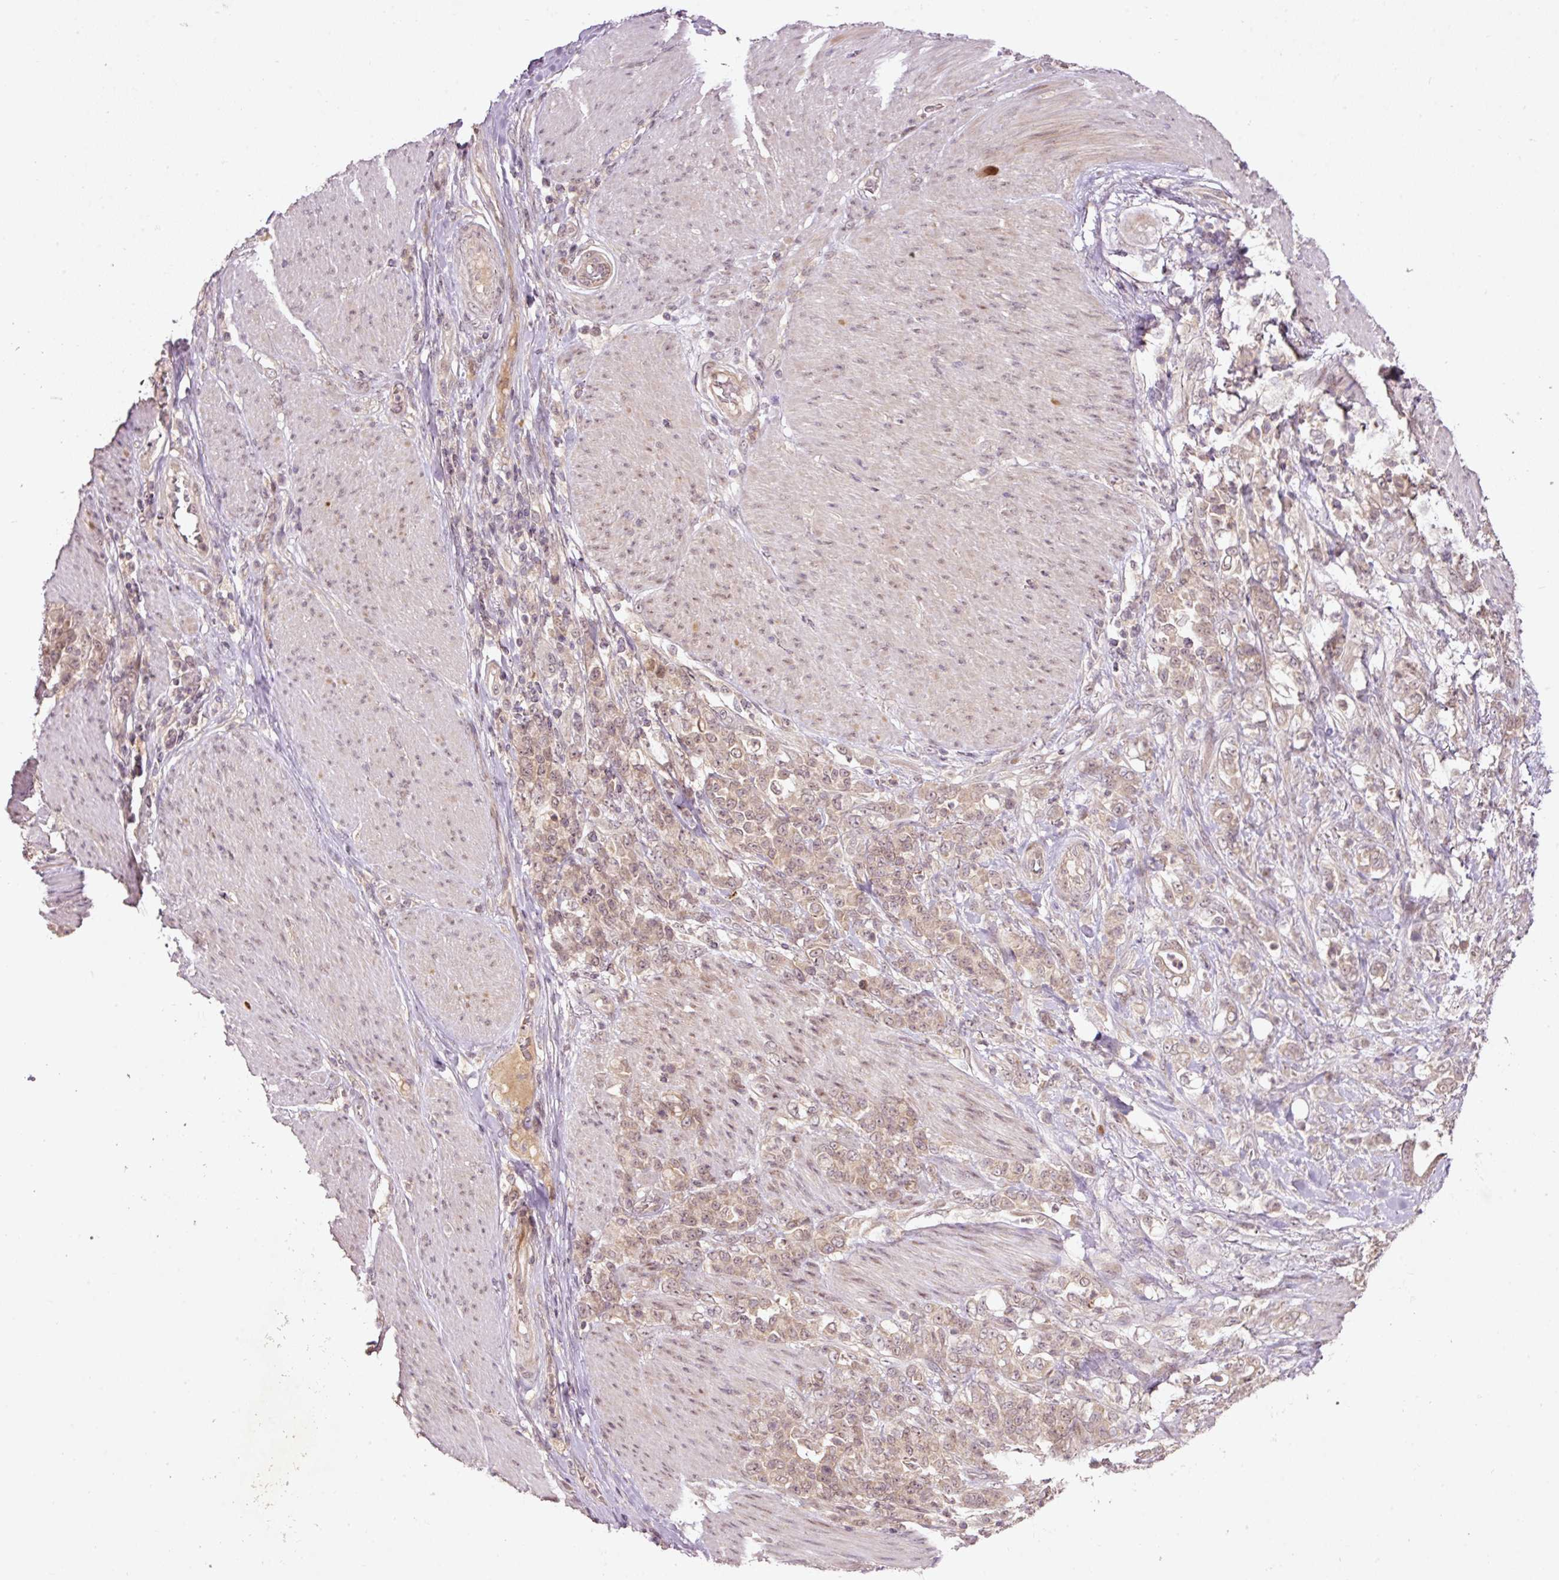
{"staining": {"intensity": "weak", "quantity": "25%-75%", "location": "nuclear"}, "tissue": "stomach cancer", "cell_type": "Tumor cells", "image_type": "cancer", "snomed": [{"axis": "morphology", "description": "Adenocarcinoma, NOS"}, {"axis": "topography", "description": "Stomach"}], "caption": "Tumor cells reveal weak nuclear staining in about 25%-75% of cells in stomach adenocarcinoma.", "gene": "PCDHB1", "patient": {"sex": "female", "age": 79}}